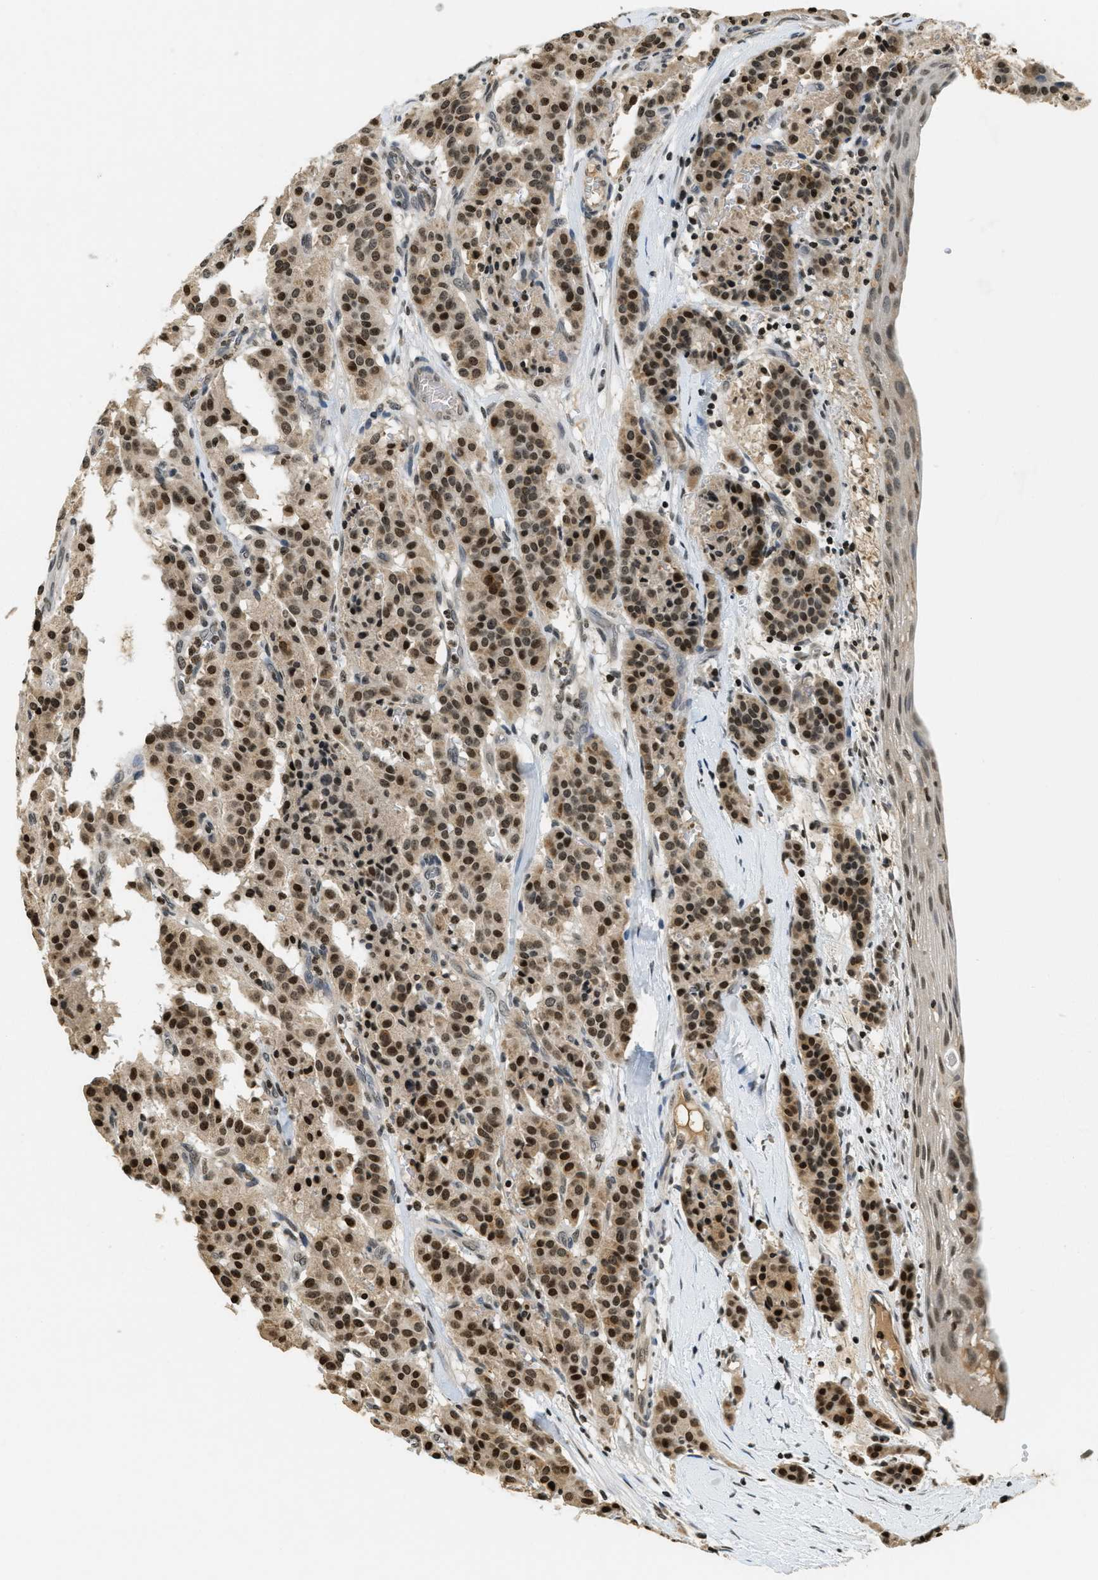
{"staining": {"intensity": "strong", "quantity": ">75%", "location": "cytoplasmic/membranous,nuclear"}, "tissue": "carcinoid", "cell_type": "Tumor cells", "image_type": "cancer", "snomed": [{"axis": "morphology", "description": "Carcinoid, malignant, NOS"}, {"axis": "topography", "description": "Lung"}], "caption": "Human carcinoid stained for a protein (brown) demonstrates strong cytoplasmic/membranous and nuclear positive positivity in about >75% of tumor cells.", "gene": "LDB2", "patient": {"sex": "male", "age": 30}}